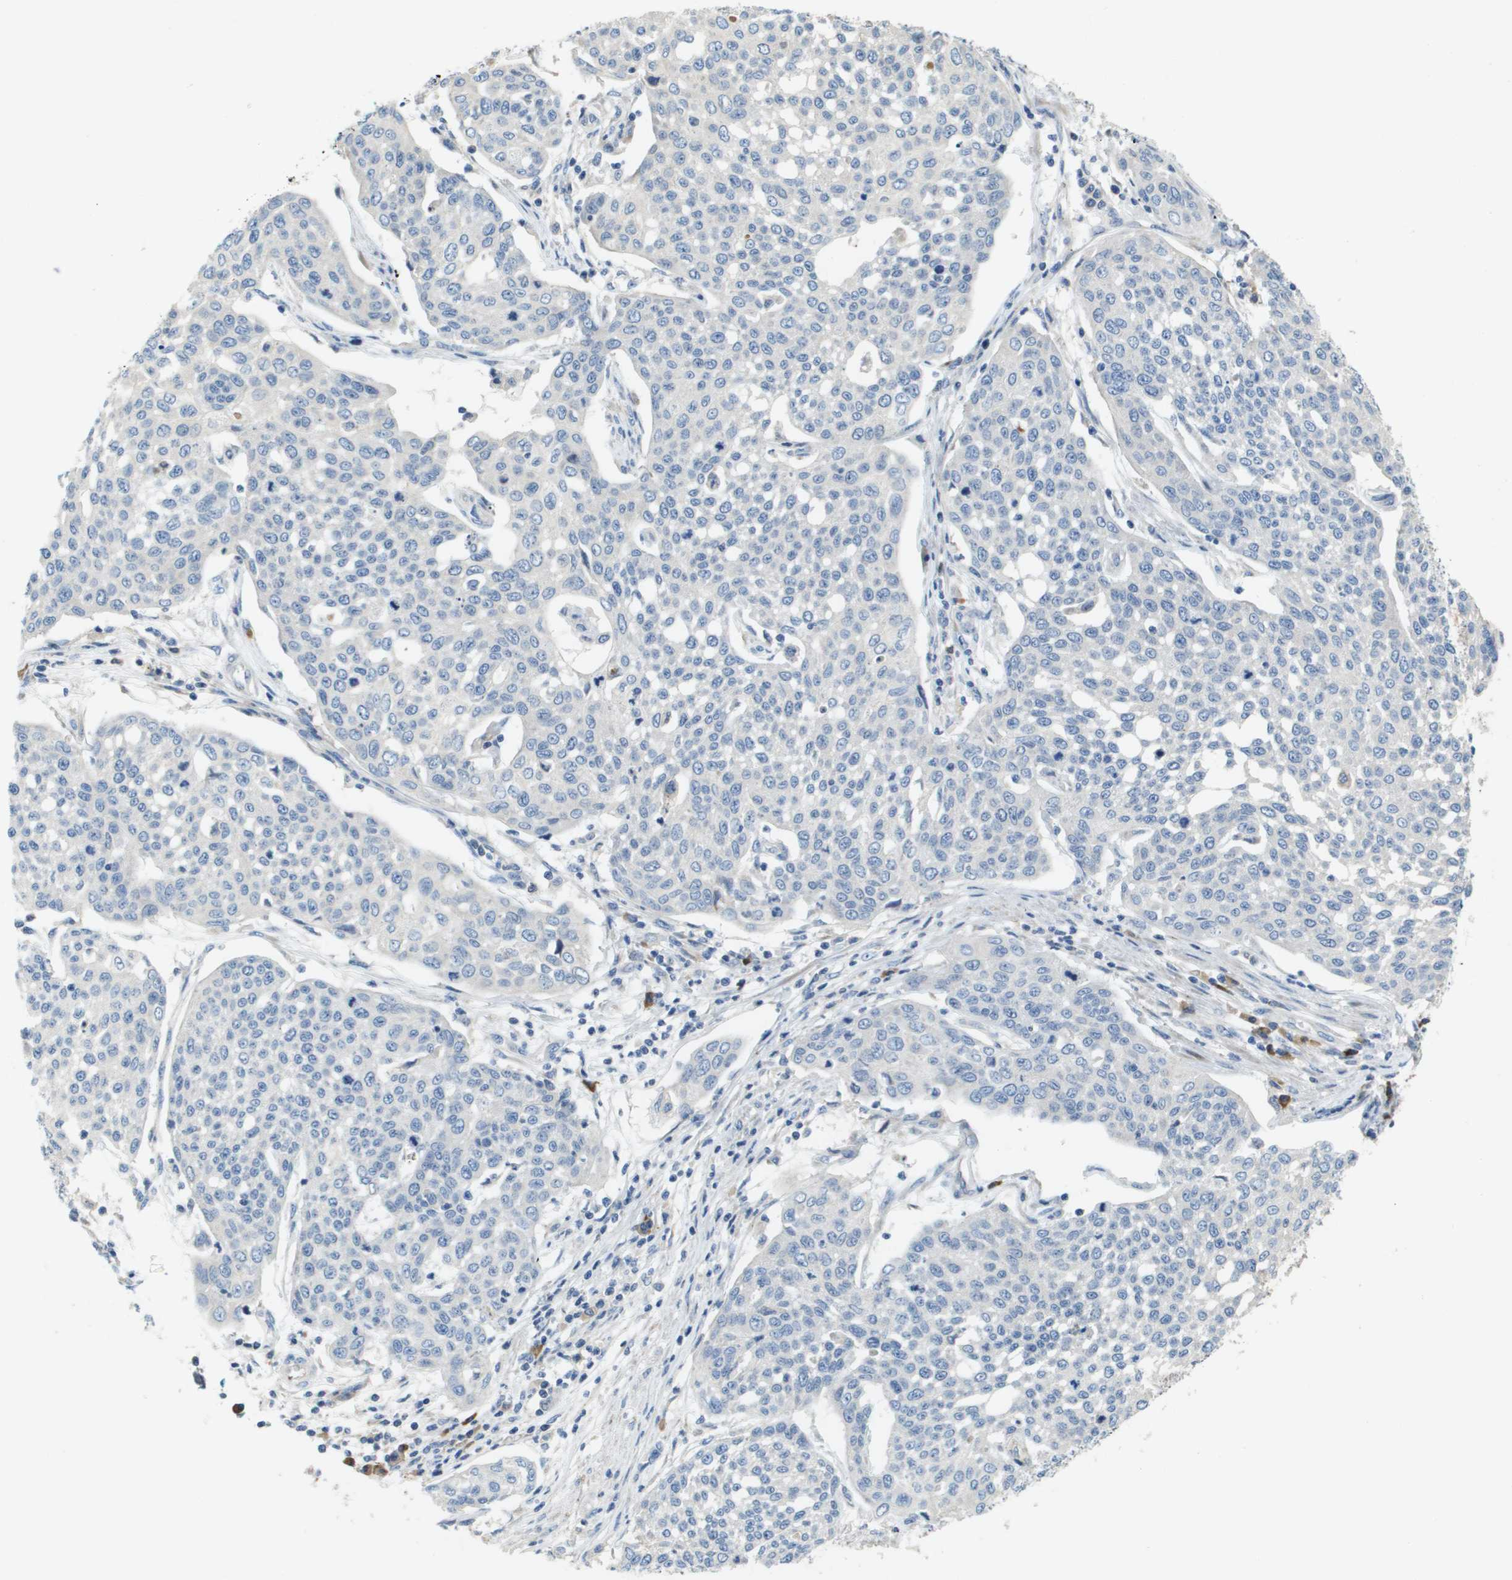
{"staining": {"intensity": "negative", "quantity": "none", "location": "none"}, "tissue": "cervical cancer", "cell_type": "Tumor cells", "image_type": "cancer", "snomed": [{"axis": "morphology", "description": "Squamous cell carcinoma, NOS"}, {"axis": "topography", "description": "Cervix"}], "caption": "High magnification brightfield microscopy of cervical cancer stained with DAB (brown) and counterstained with hematoxylin (blue): tumor cells show no significant expression.", "gene": "CASP10", "patient": {"sex": "female", "age": 34}}